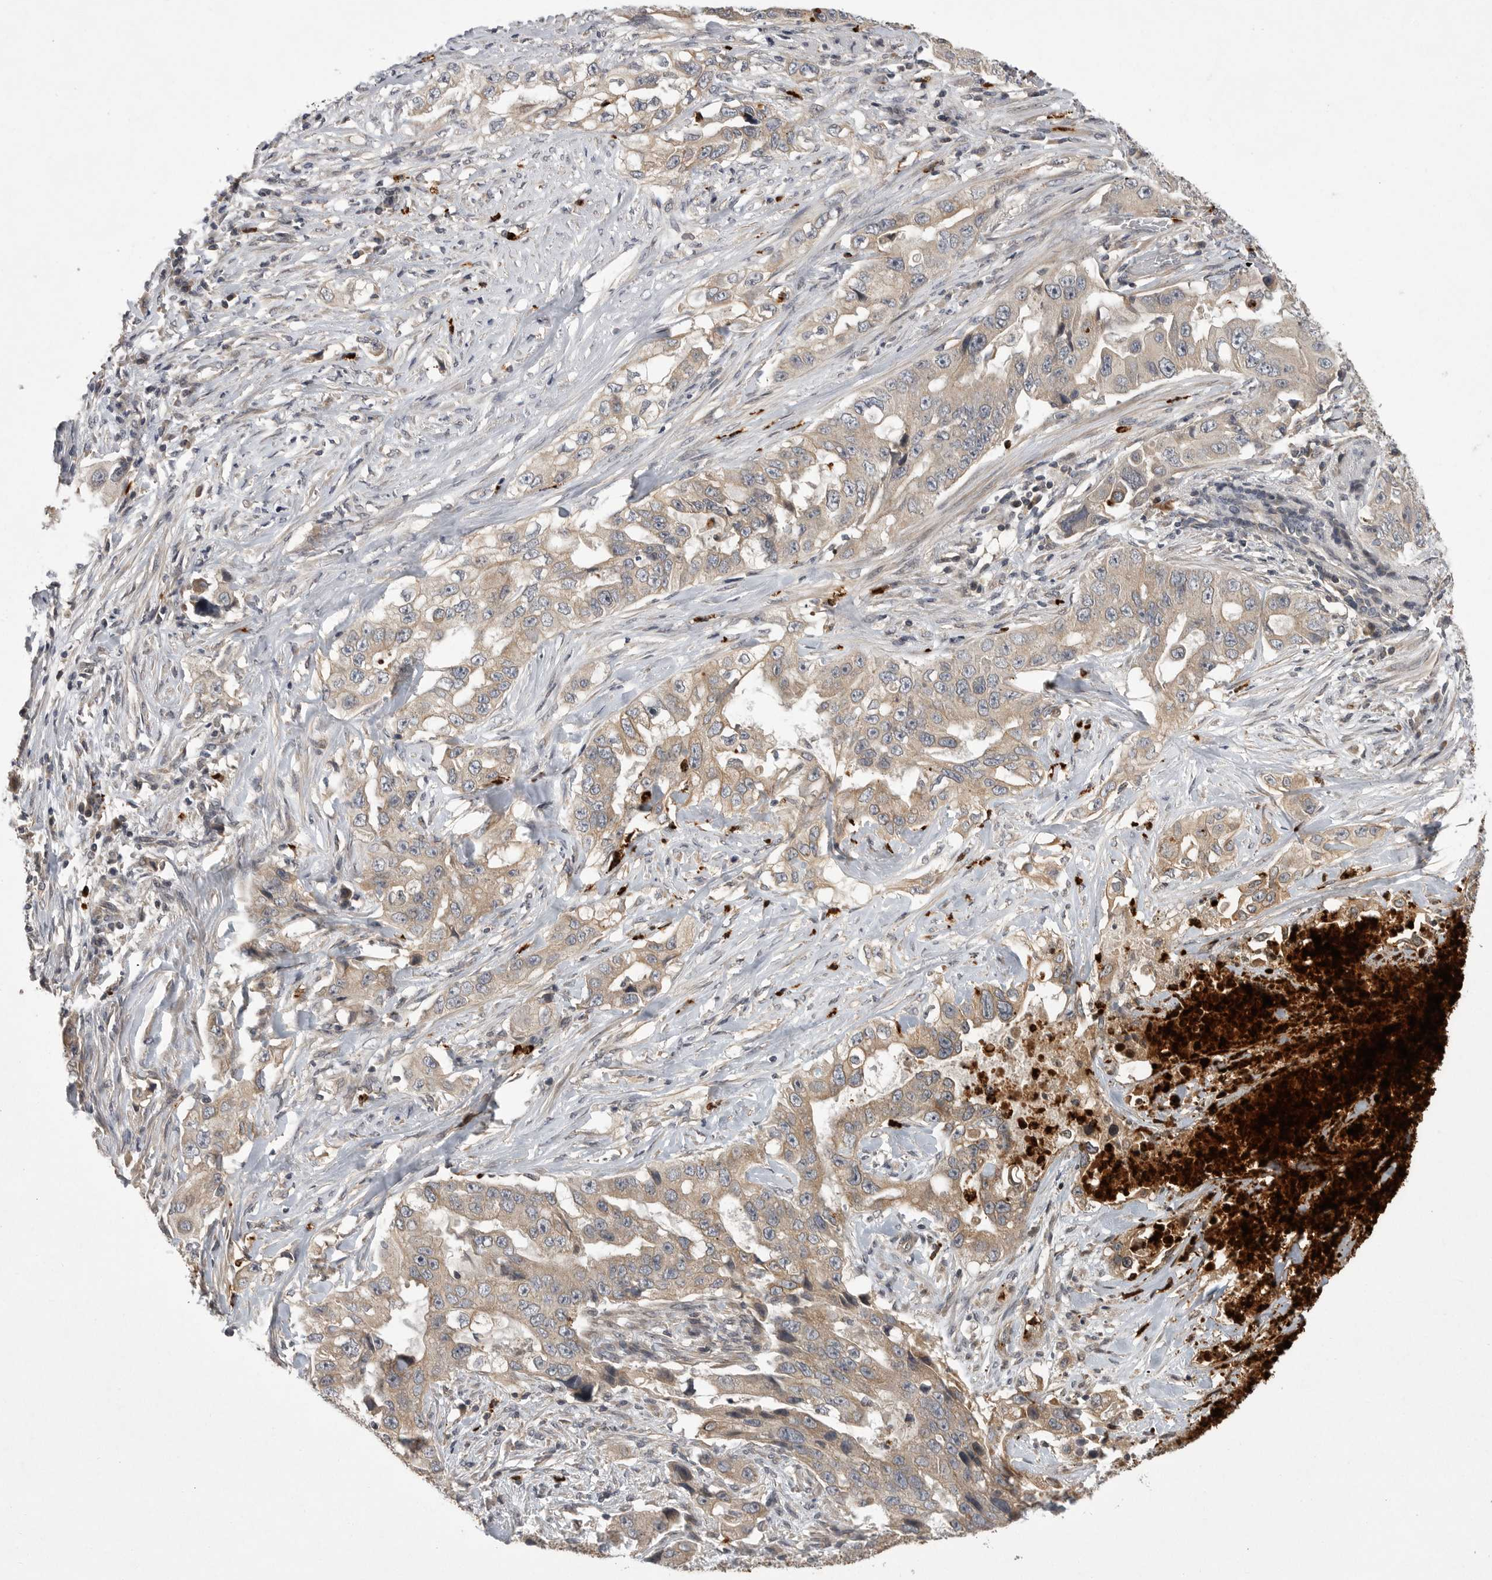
{"staining": {"intensity": "weak", "quantity": ">75%", "location": "cytoplasmic/membranous"}, "tissue": "lung cancer", "cell_type": "Tumor cells", "image_type": "cancer", "snomed": [{"axis": "morphology", "description": "Adenocarcinoma, NOS"}, {"axis": "topography", "description": "Lung"}], "caption": "An immunohistochemistry photomicrograph of neoplastic tissue is shown. Protein staining in brown labels weak cytoplasmic/membranous positivity in adenocarcinoma (lung) within tumor cells.", "gene": "UBE3D", "patient": {"sex": "female", "age": 51}}